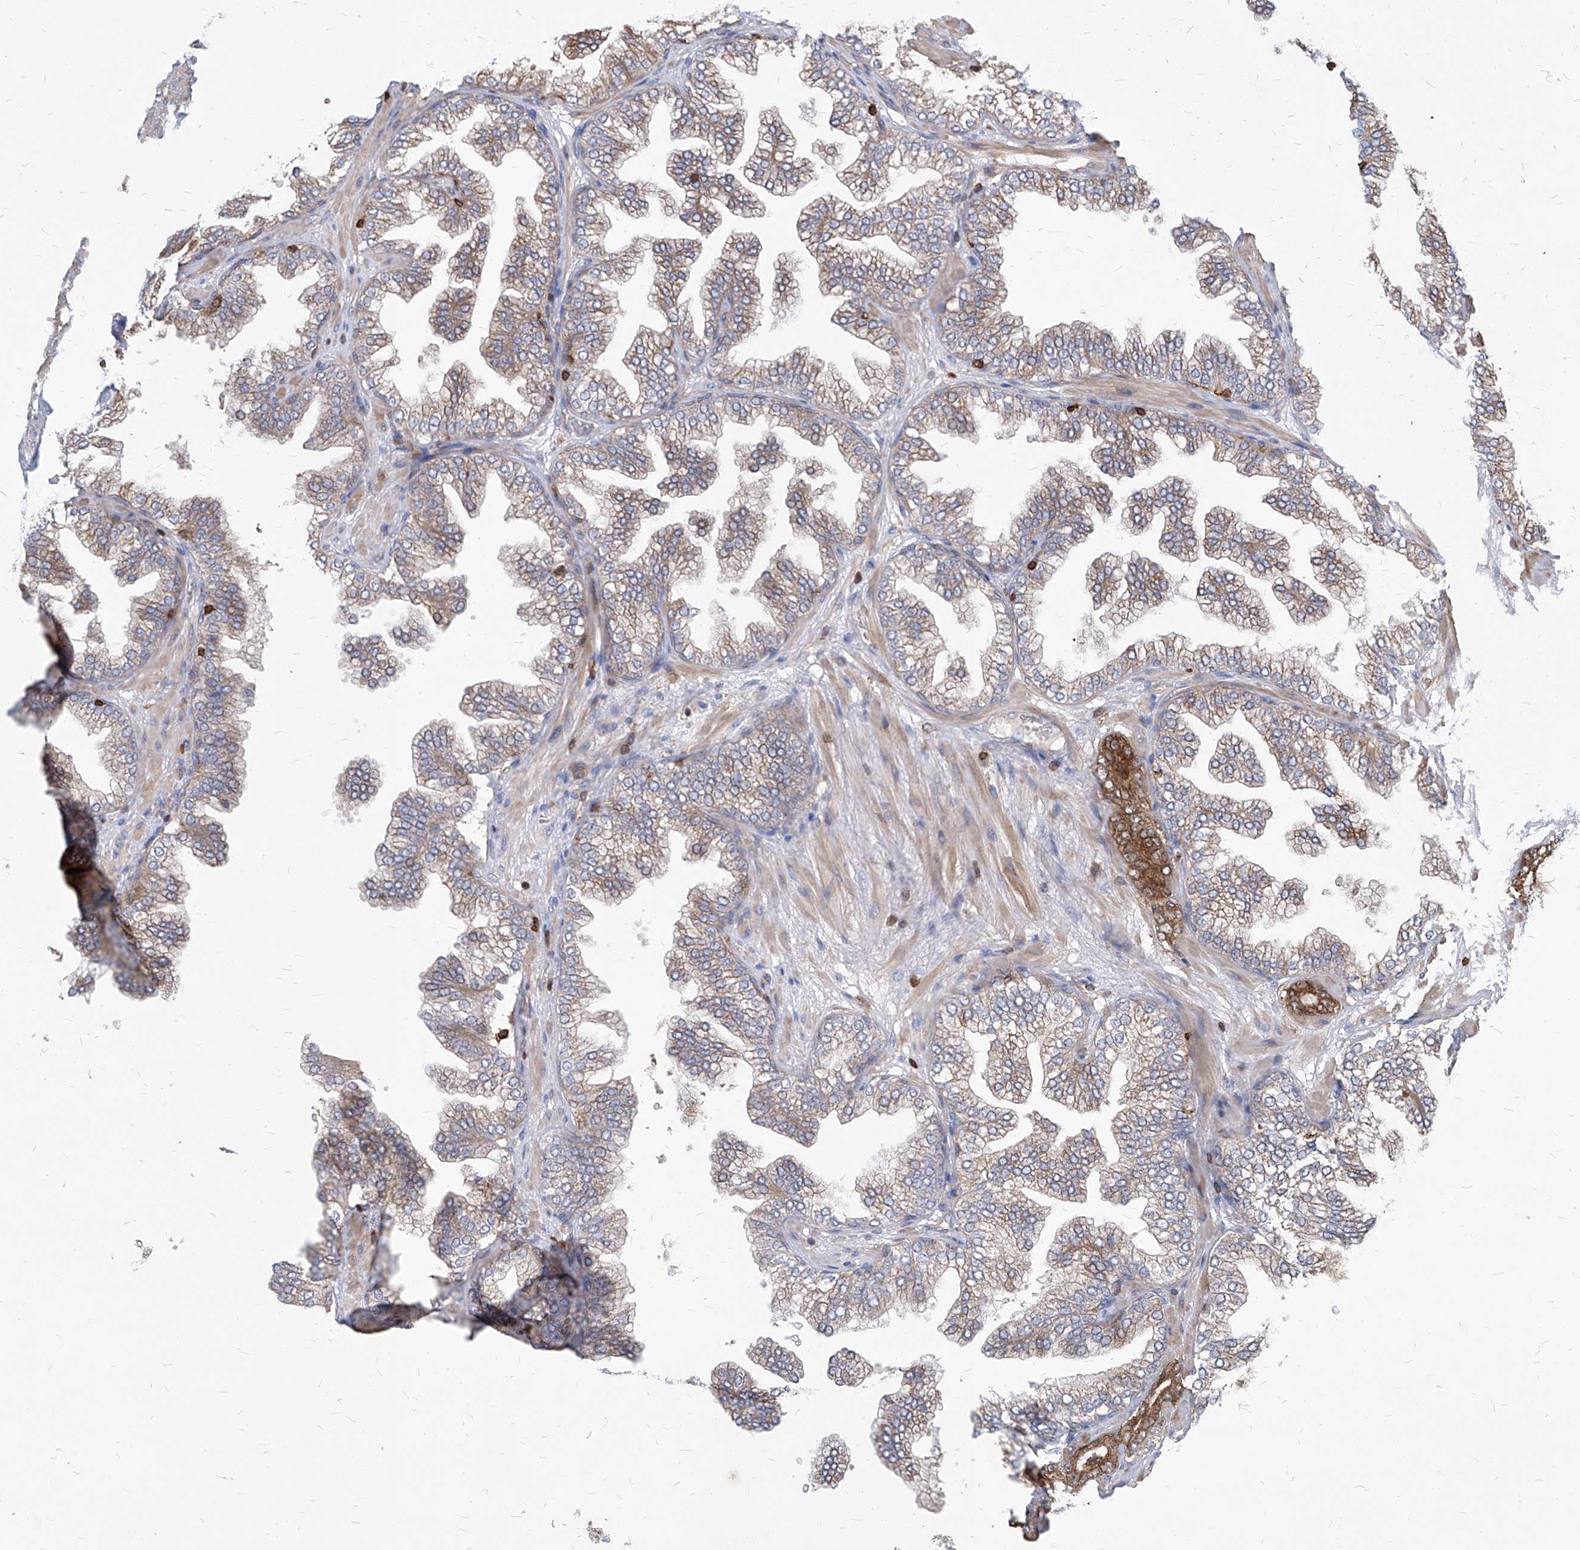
{"staining": {"intensity": "moderate", "quantity": "25%-75%", "location": "cytoplasmic/membranous"}, "tissue": "prostate cancer", "cell_type": "Tumor cells", "image_type": "cancer", "snomed": [{"axis": "morphology", "description": "Adenocarcinoma, High grade"}, {"axis": "topography", "description": "Prostate"}], "caption": "High-magnification brightfield microscopy of adenocarcinoma (high-grade) (prostate) stained with DAB (3,3'-diaminobenzidine) (brown) and counterstained with hematoxylin (blue). tumor cells exhibit moderate cytoplasmic/membranous expression is present in approximately25%-75% of cells.", "gene": "ABRACL", "patient": {"sex": "male", "age": 58}}